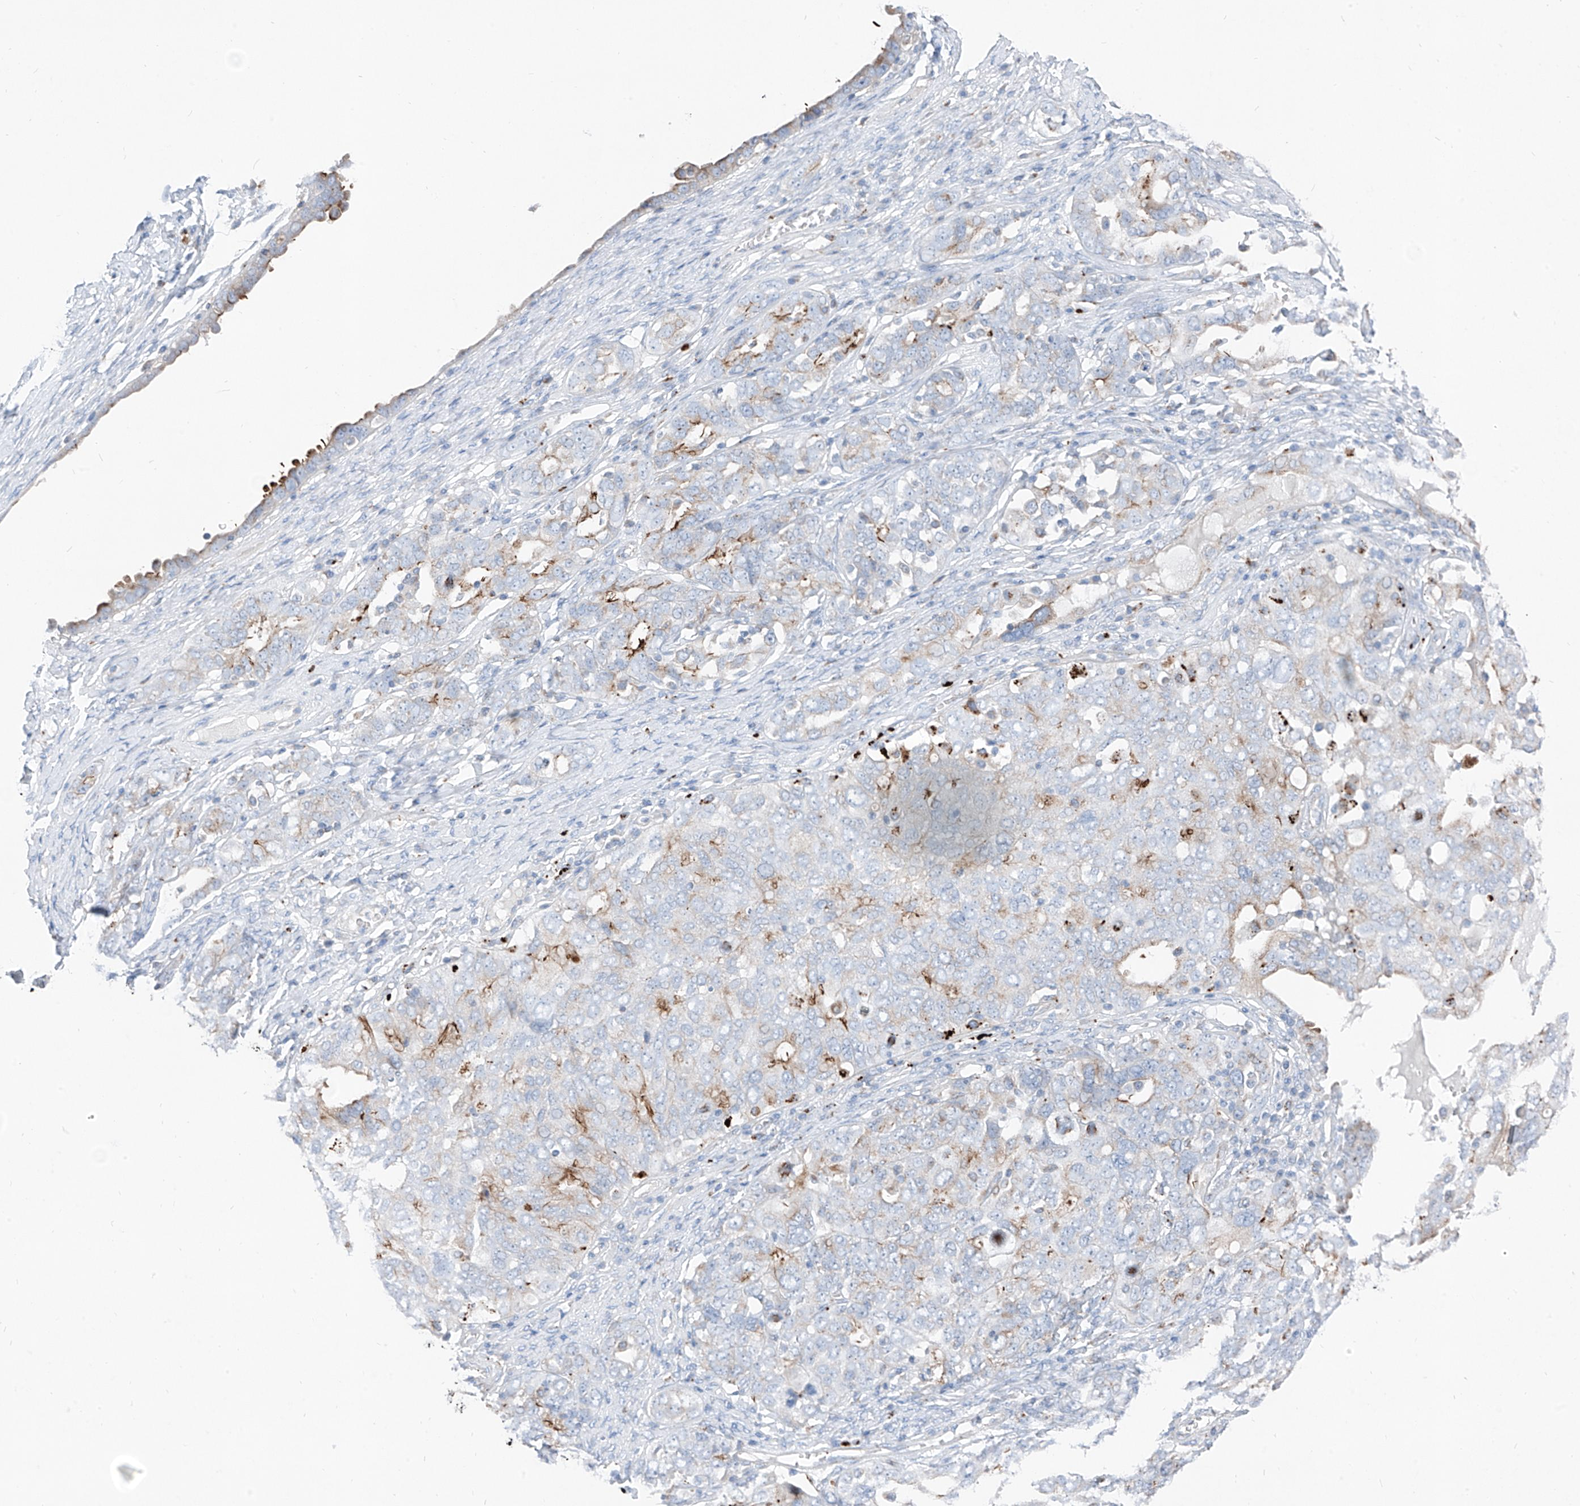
{"staining": {"intensity": "moderate", "quantity": "<25%", "location": "cytoplasmic/membranous"}, "tissue": "ovarian cancer", "cell_type": "Tumor cells", "image_type": "cancer", "snomed": [{"axis": "morphology", "description": "Carcinoma, endometroid"}, {"axis": "topography", "description": "Ovary"}], "caption": "The histopathology image shows a brown stain indicating the presence of a protein in the cytoplasmic/membranous of tumor cells in ovarian cancer (endometroid carcinoma).", "gene": "GPR137C", "patient": {"sex": "female", "age": 62}}